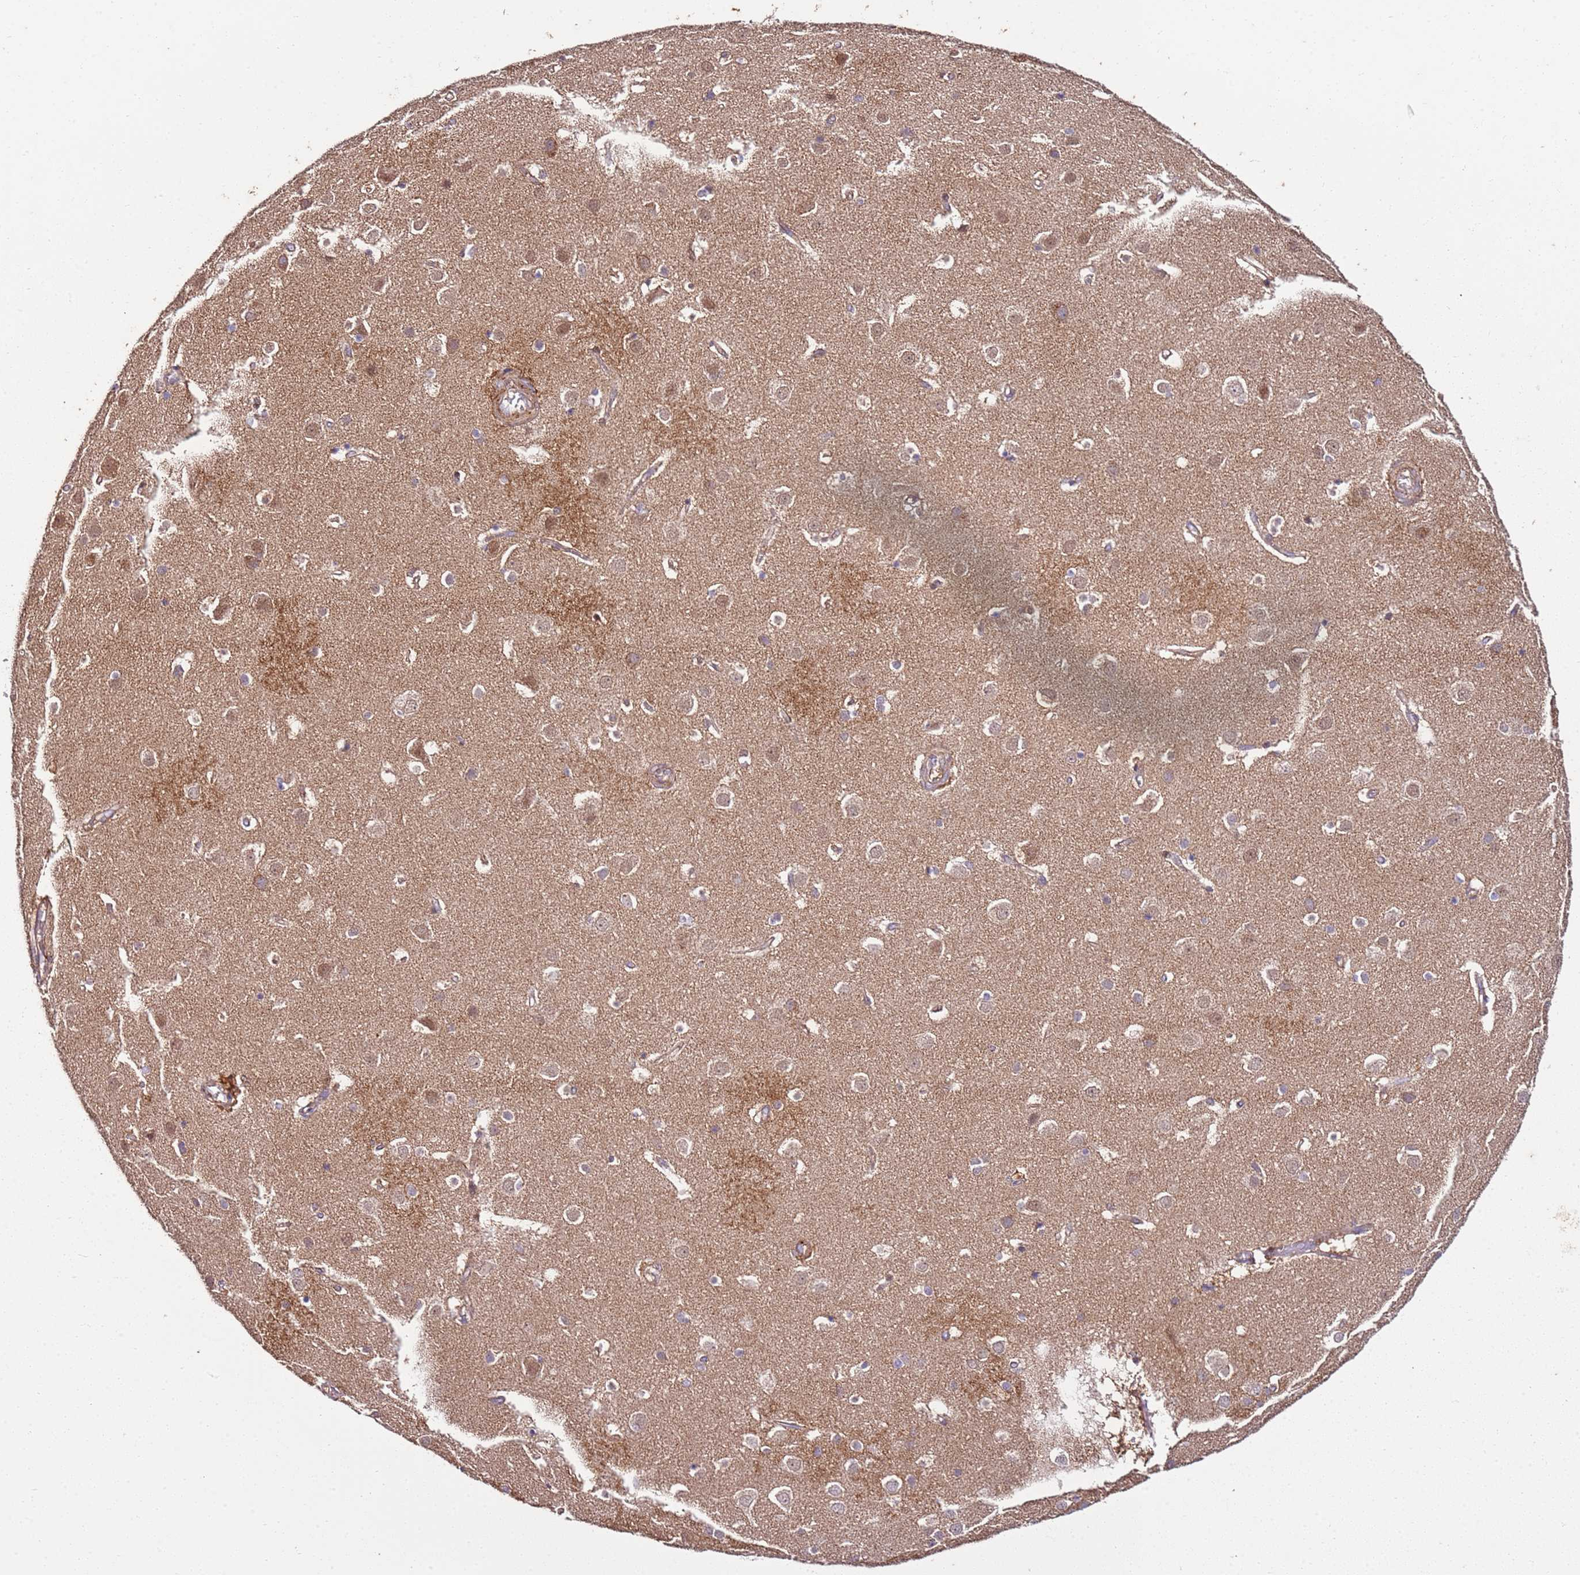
{"staining": {"intensity": "moderate", "quantity": "25%-75%", "location": "cytoplasmic/membranous"}, "tissue": "cerebral cortex", "cell_type": "Endothelial cells", "image_type": "normal", "snomed": [{"axis": "morphology", "description": "Normal tissue, NOS"}, {"axis": "topography", "description": "Cerebral cortex"}], "caption": "The micrograph exhibits a brown stain indicating the presence of a protein in the cytoplasmic/membranous of endothelial cells in cerebral cortex. (DAB IHC with brightfield microscopy, high magnification).", "gene": "KRTAP21", "patient": {"sex": "male", "age": 54}}